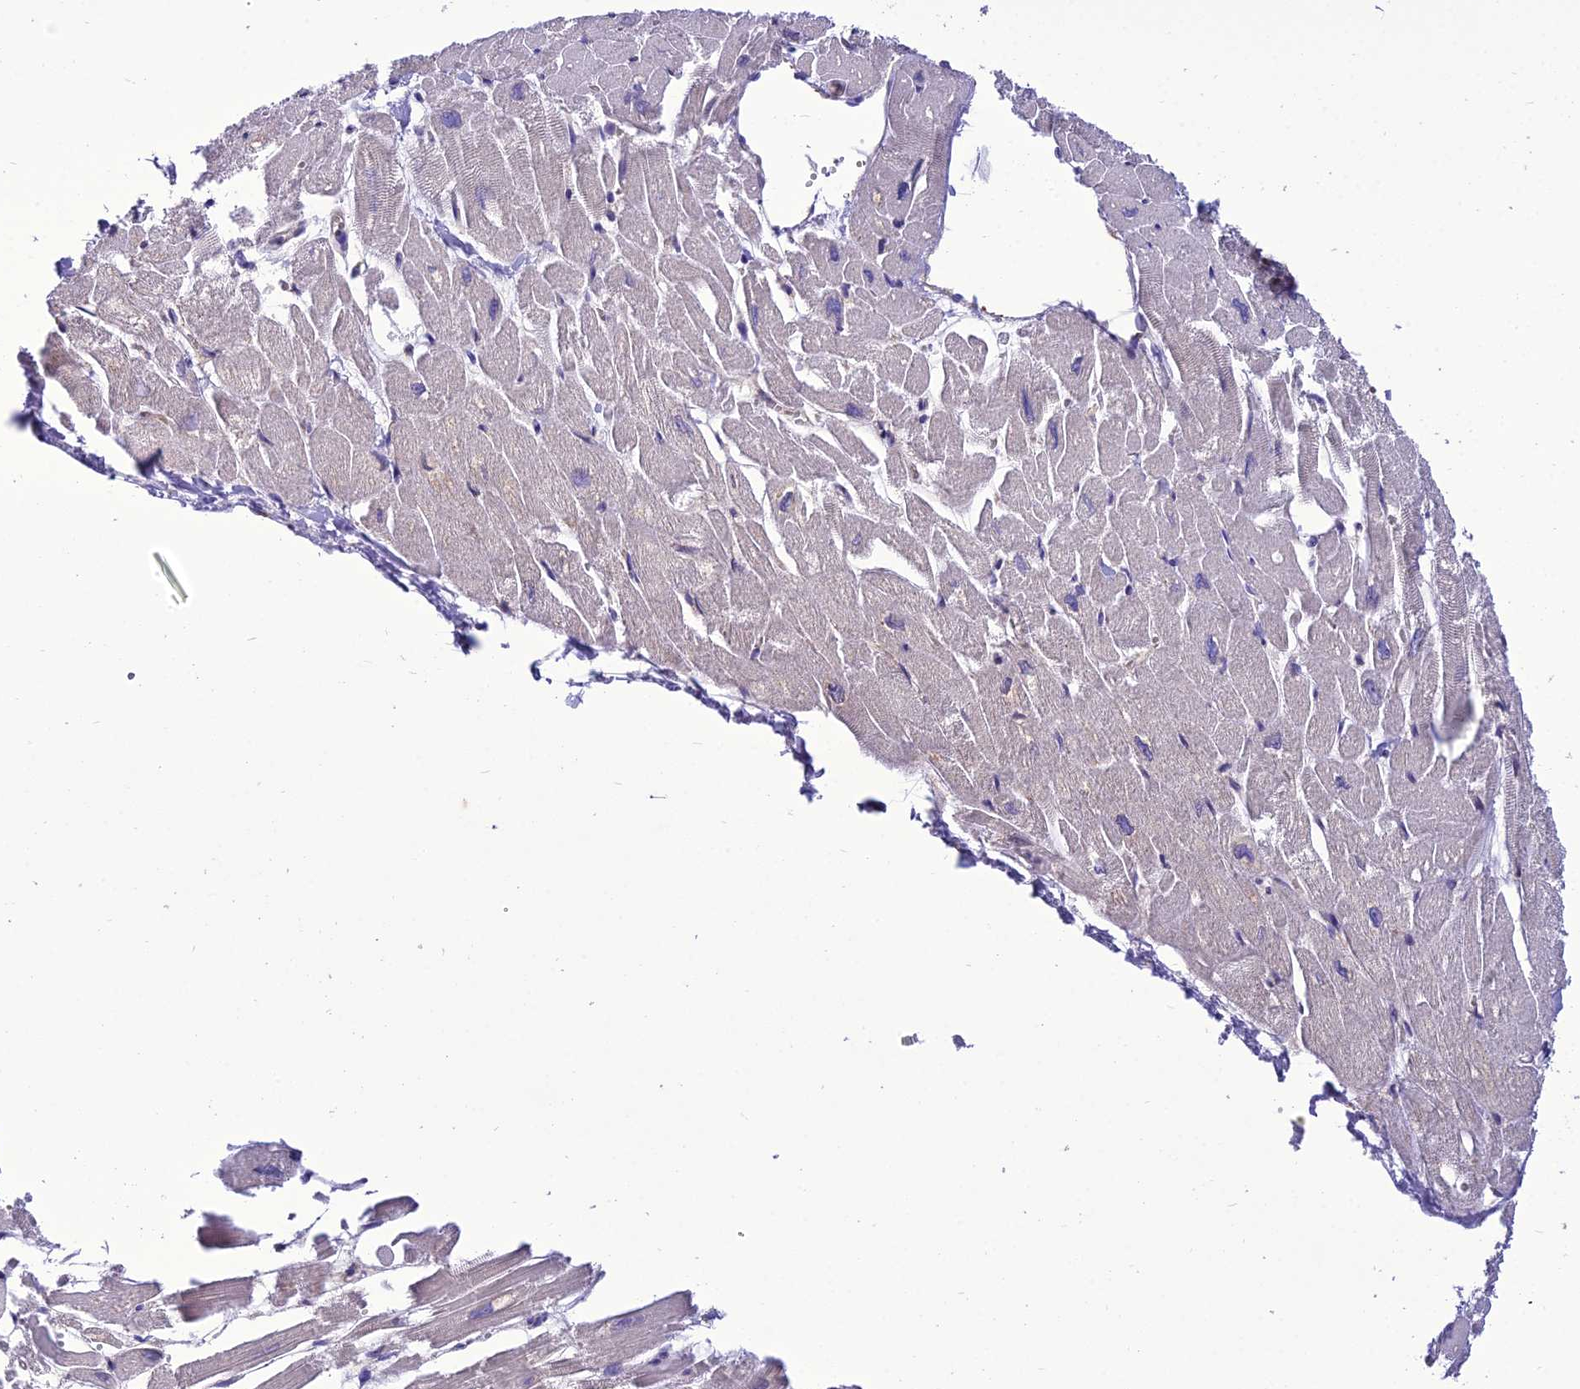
{"staining": {"intensity": "negative", "quantity": "none", "location": "none"}, "tissue": "heart muscle", "cell_type": "Cardiomyocytes", "image_type": "normal", "snomed": [{"axis": "morphology", "description": "Normal tissue, NOS"}, {"axis": "topography", "description": "Heart"}], "caption": "The photomicrograph demonstrates no significant positivity in cardiomyocytes of heart muscle. The staining is performed using DAB (3,3'-diaminobenzidine) brown chromogen with nuclei counter-stained in using hematoxylin.", "gene": "BORCS6", "patient": {"sex": "male", "age": 54}}